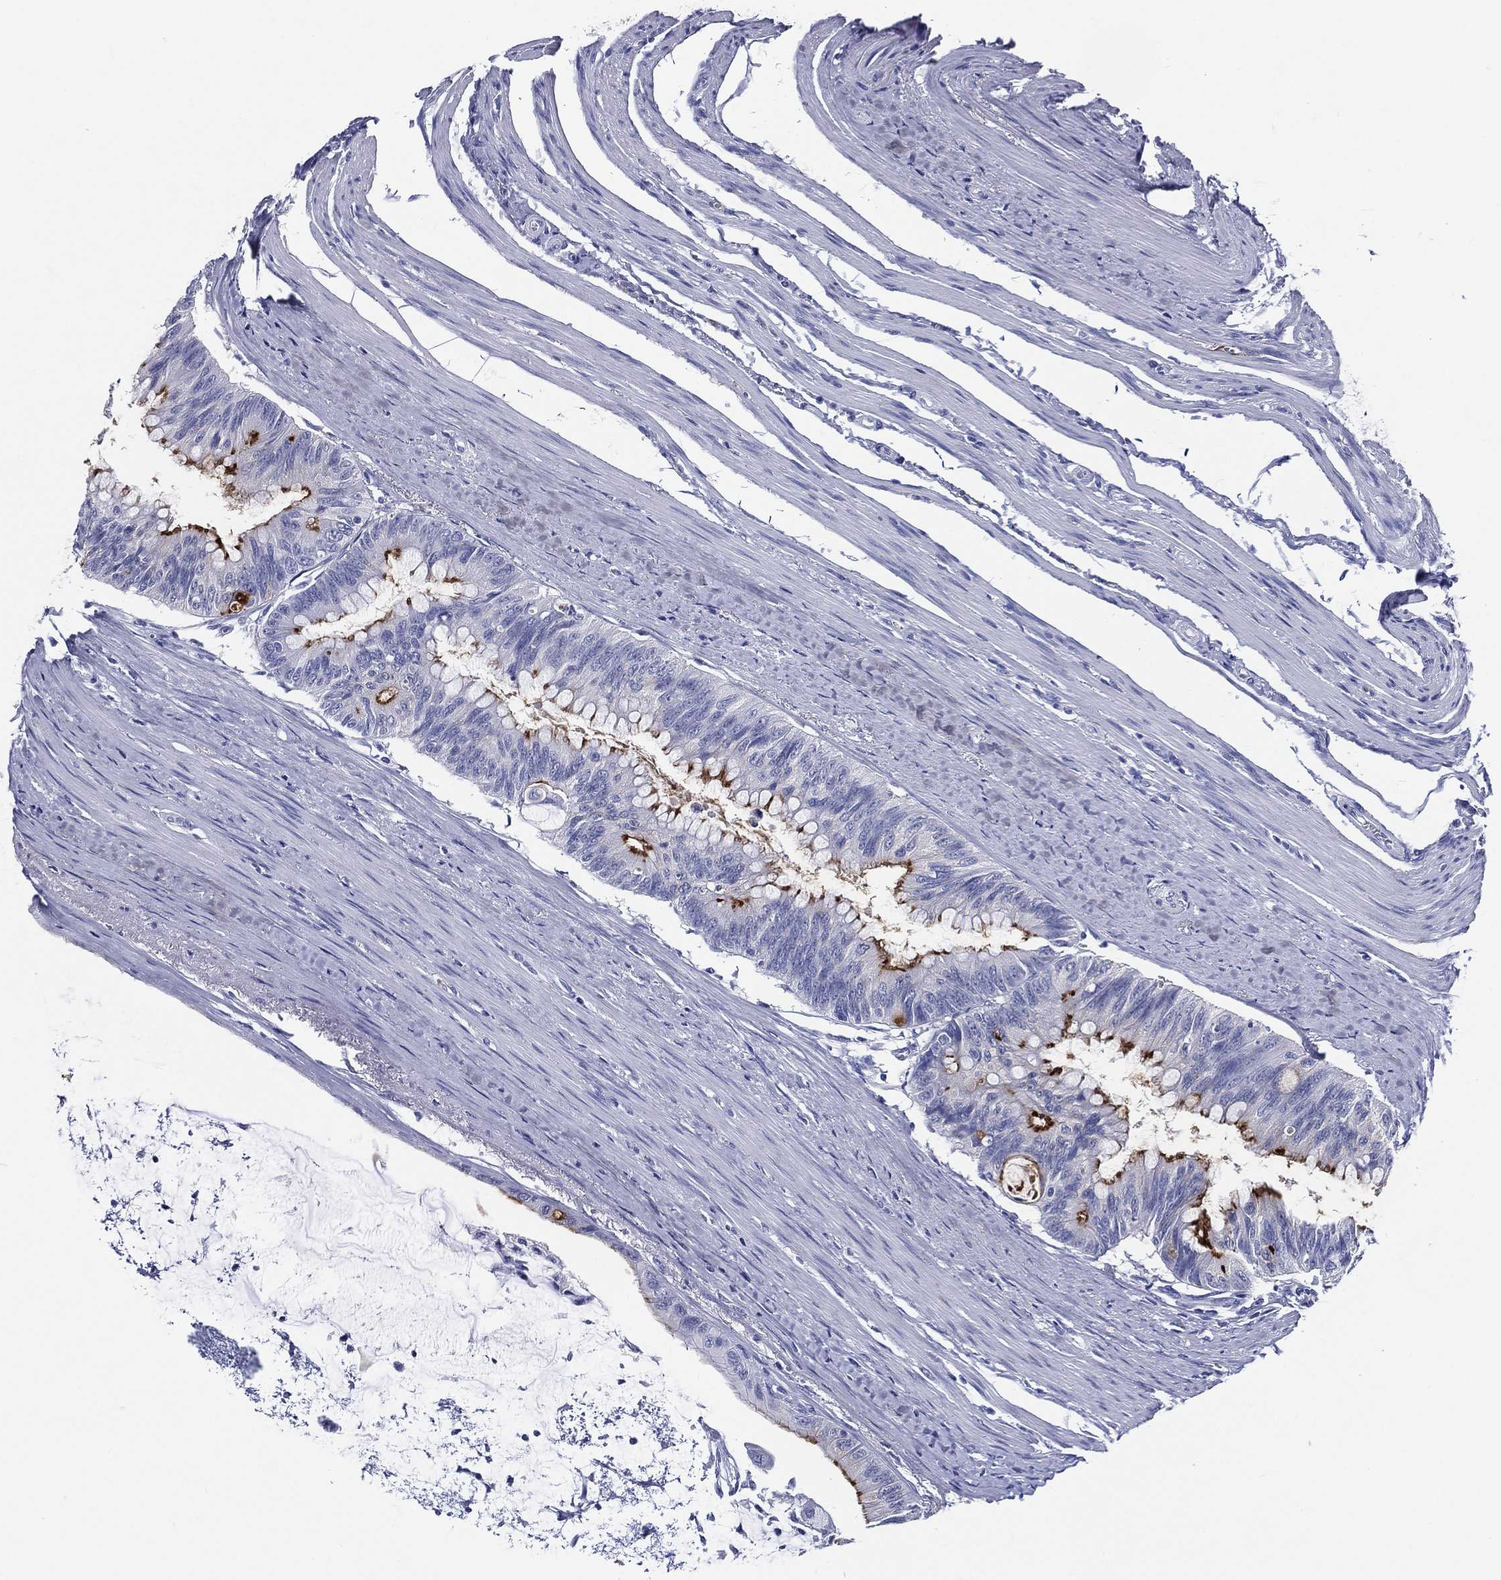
{"staining": {"intensity": "strong", "quantity": "<25%", "location": "cytoplasmic/membranous"}, "tissue": "colorectal cancer", "cell_type": "Tumor cells", "image_type": "cancer", "snomed": [{"axis": "morphology", "description": "Normal tissue, NOS"}, {"axis": "morphology", "description": "Adenocarcinoma, NOS"}, {"axis": "topography", "description": "Colon"}], "caption": "Adenocarcinoma (colorectal) stained for a protein shows strong cytoplasmic/membranous positivity in tumor cells.", "gene": "ACE2", "patient": {"sex": "male", "age": 65}}